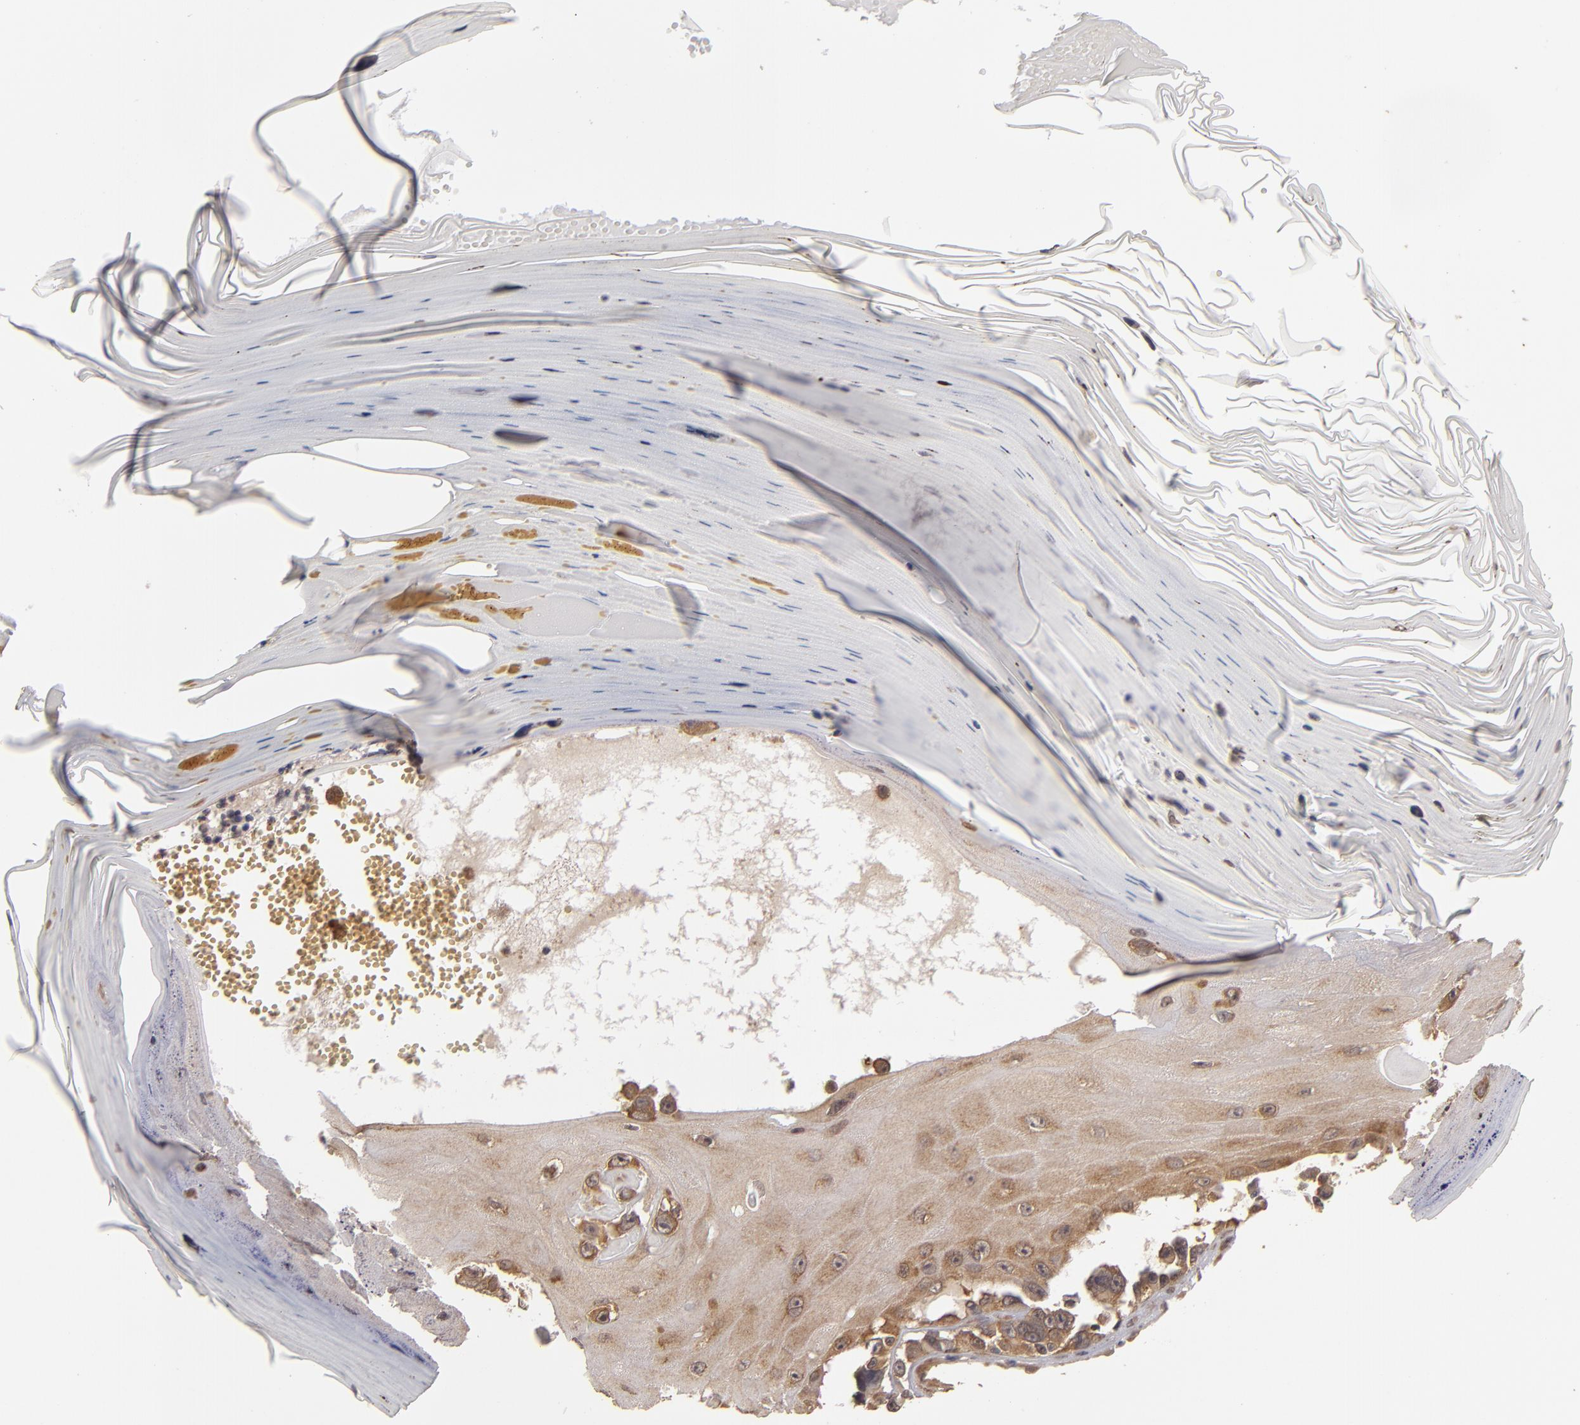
{"staining": {"intensity": "moderate", "quantity": ">75%", "location": "nuclear"}, "tissue": "melanoma", "cell_type": "Tumor cells", "image_type": "cancer", "snomed": [{"axis": "morphology", "description": "Malignant melanoma, NOS"}, {"axis": "topography", "description": "Skin"}], "caption": "Protein analysis of malignant melanoma tissue displays moderate nuclear positivity in approximately >75% of tumor cells.", "gene": "MAPK3", "patient": {"sex": "female", "age": 82}}